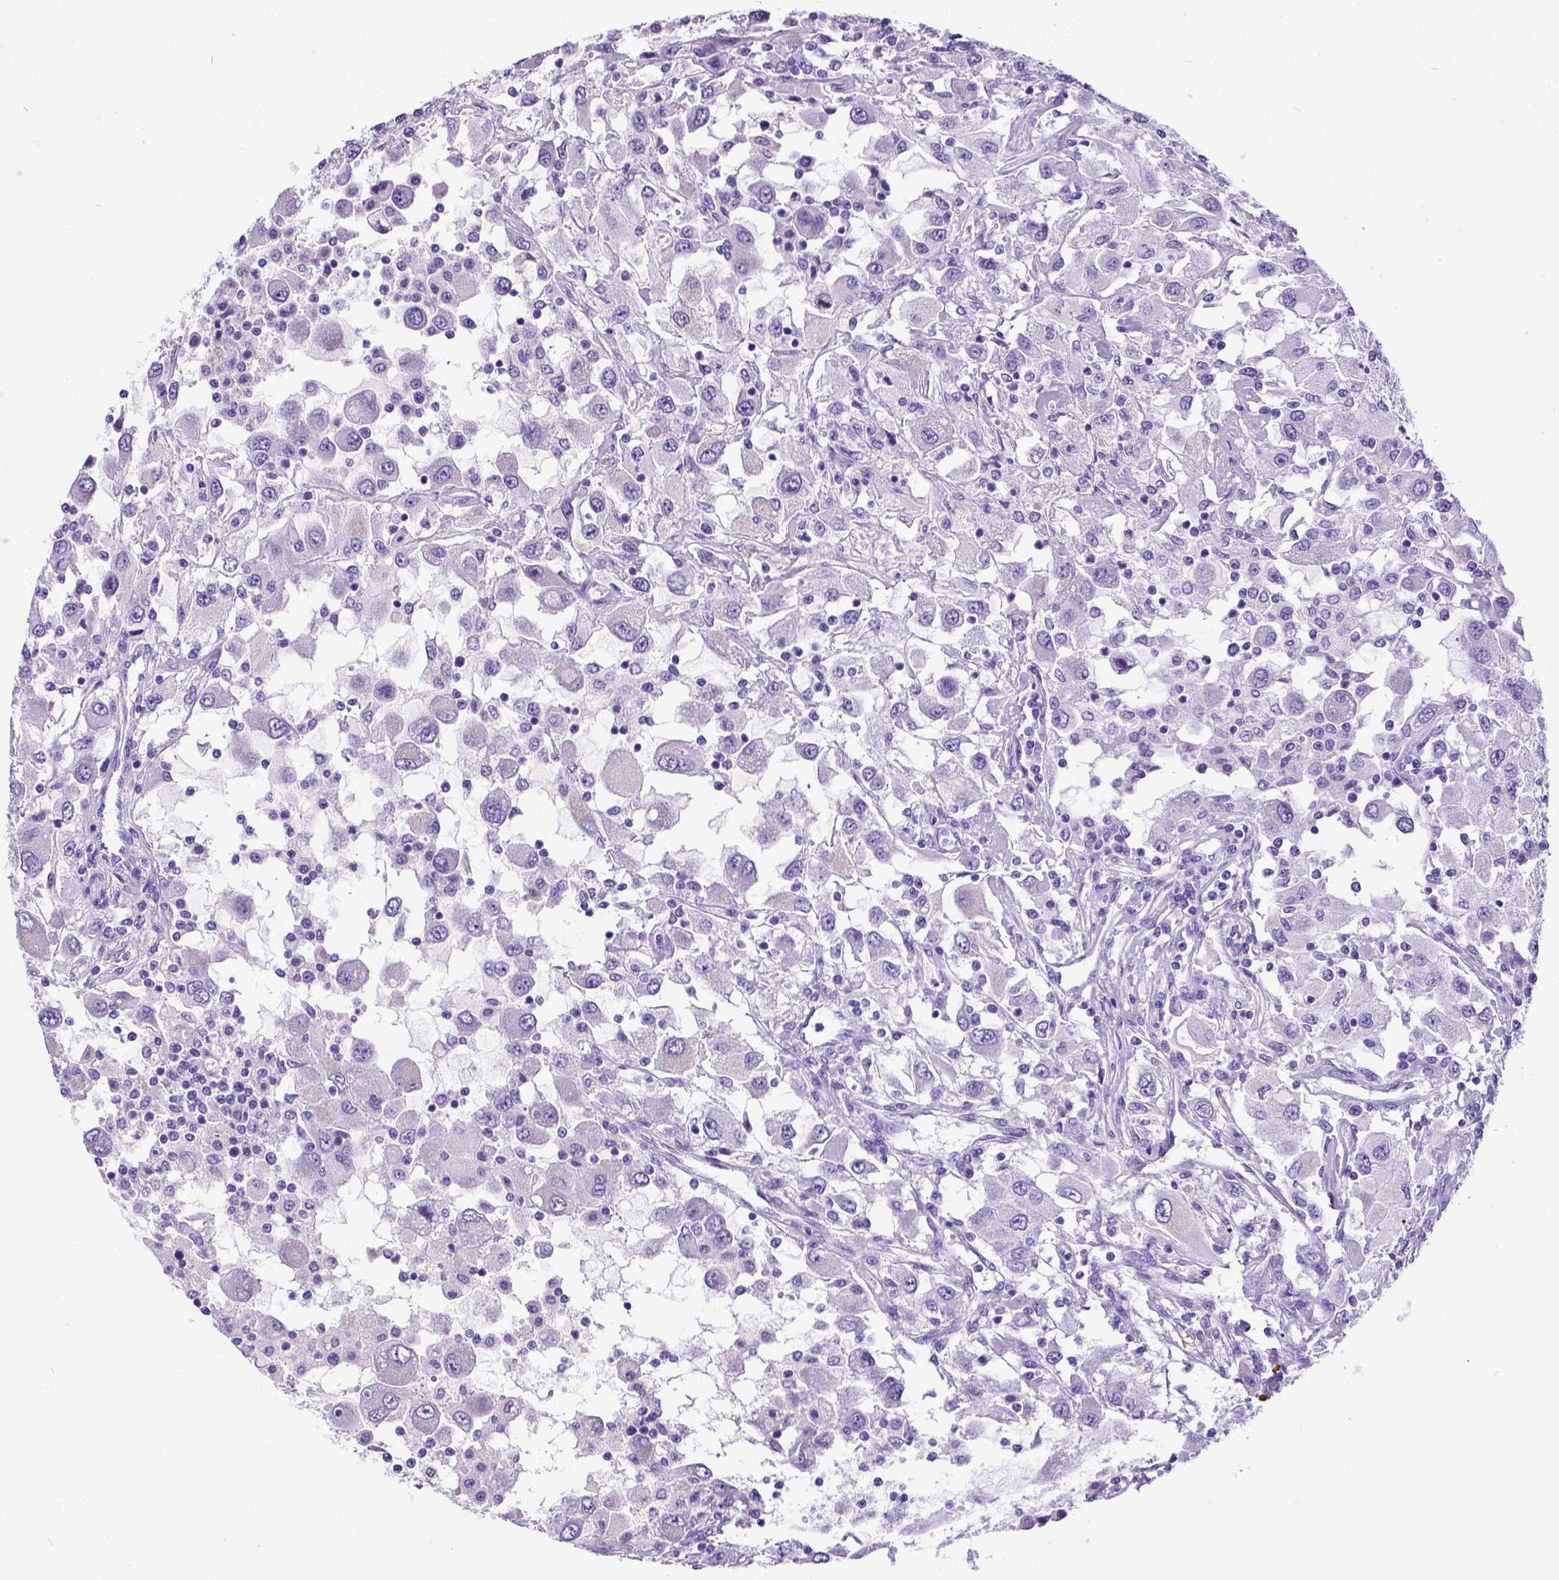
{"staining": {"intensity": "negative", "quantity": "none", "location": "none"}, "tissue": "renal cancer", "cell_type": "Tumor cells", "image_type": "cancer", "snomed": [{"axis": "morphology", "description": "Adenocarcinoma, NOS"}, {"axis": "topography", "description": "Kidney"}], "caption": "Adenocarcinoma (renal) was stained to show a protein in brown. There is no significant staining in tumor cells.", "gene": "SATB2", "patient": {"sex": "female", "age": 67}}